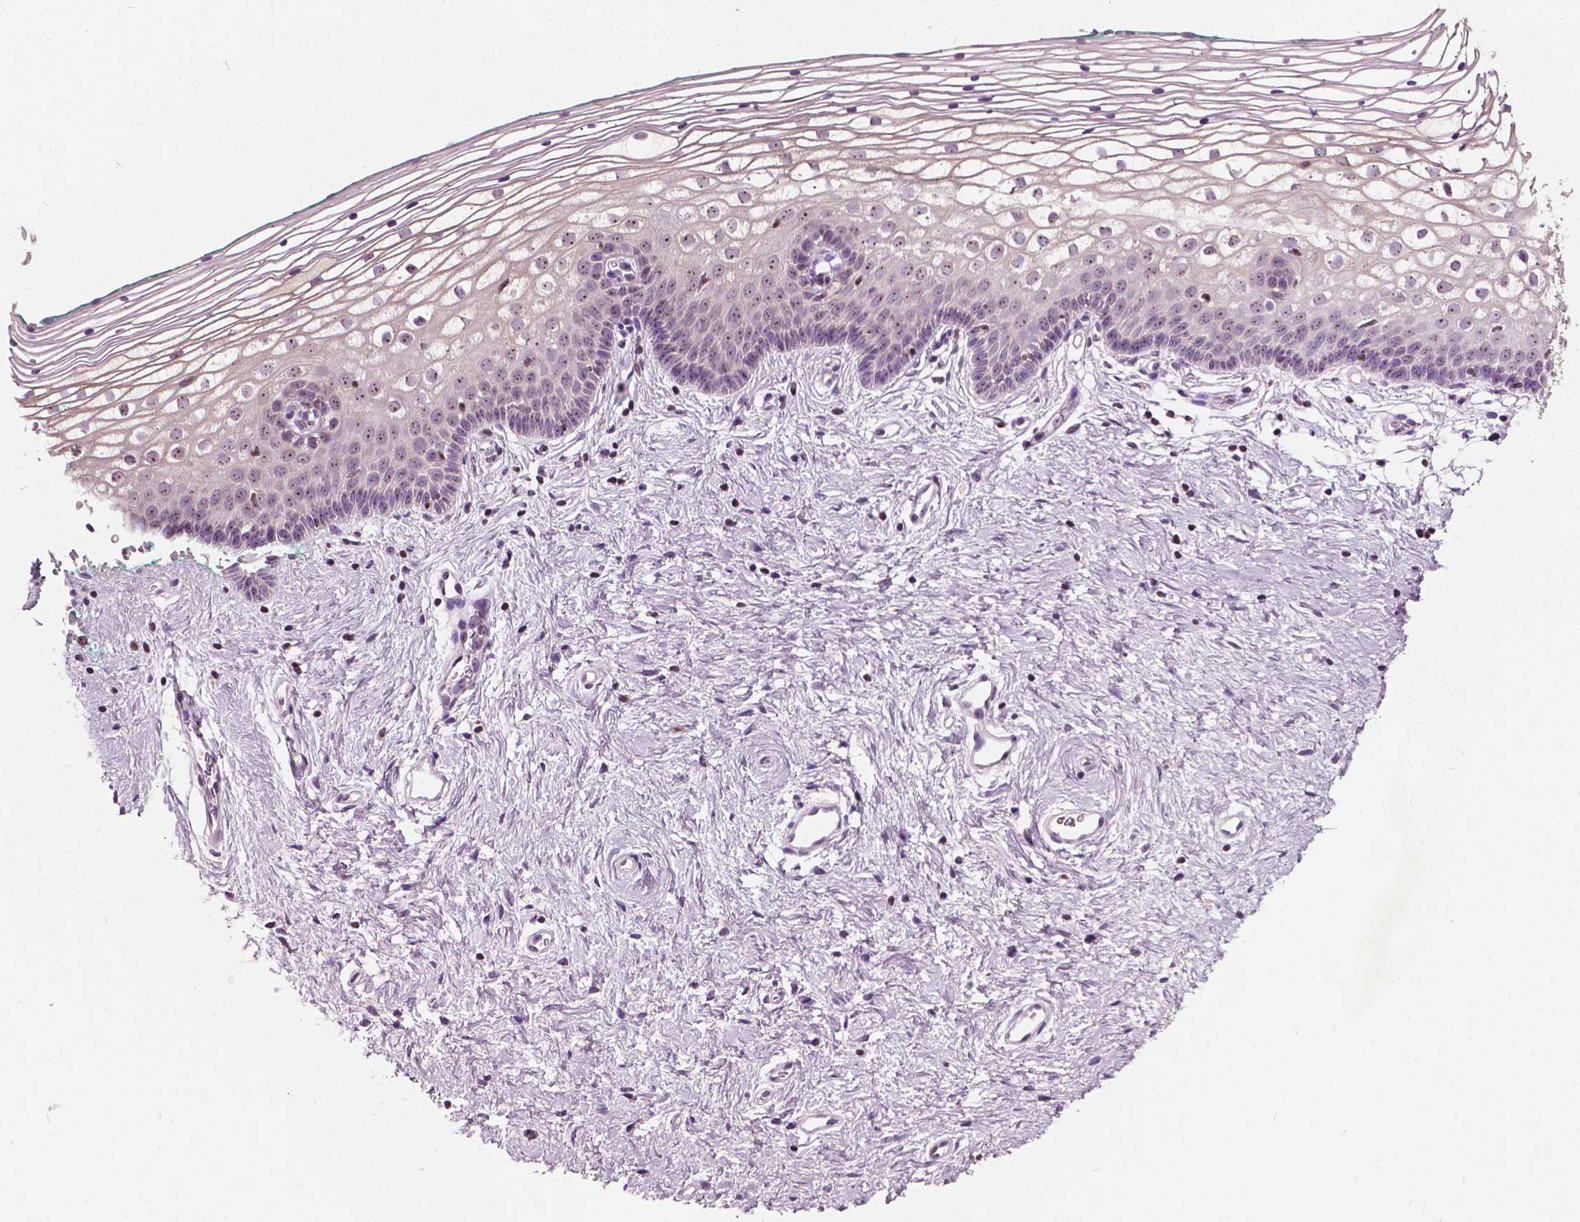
{"staining": {"intensity": "moderate", "quantity": "25%-75%", "location": "nuclear"}, "tissue": "vagina", "cell_type": "Squamous epithelial cells", "image_type": "normal", "snomed": [{"axis": "morphology", "description": "Normal tissue, NOS"}, {"axis": "topography", "description": "Vagina"}], "caption": "Squamous epithelial cells exhibit moderate nuclear expression in about 25%-75% of cells in benign vagina. The staining was performed using DAB to visualize the protein expression in brown, while the nuclei were stained in blue with hematoxylin (Magnification: 20x).", "gene": "ODF3L2", "patient": {"sex": "female", "age": 36}}